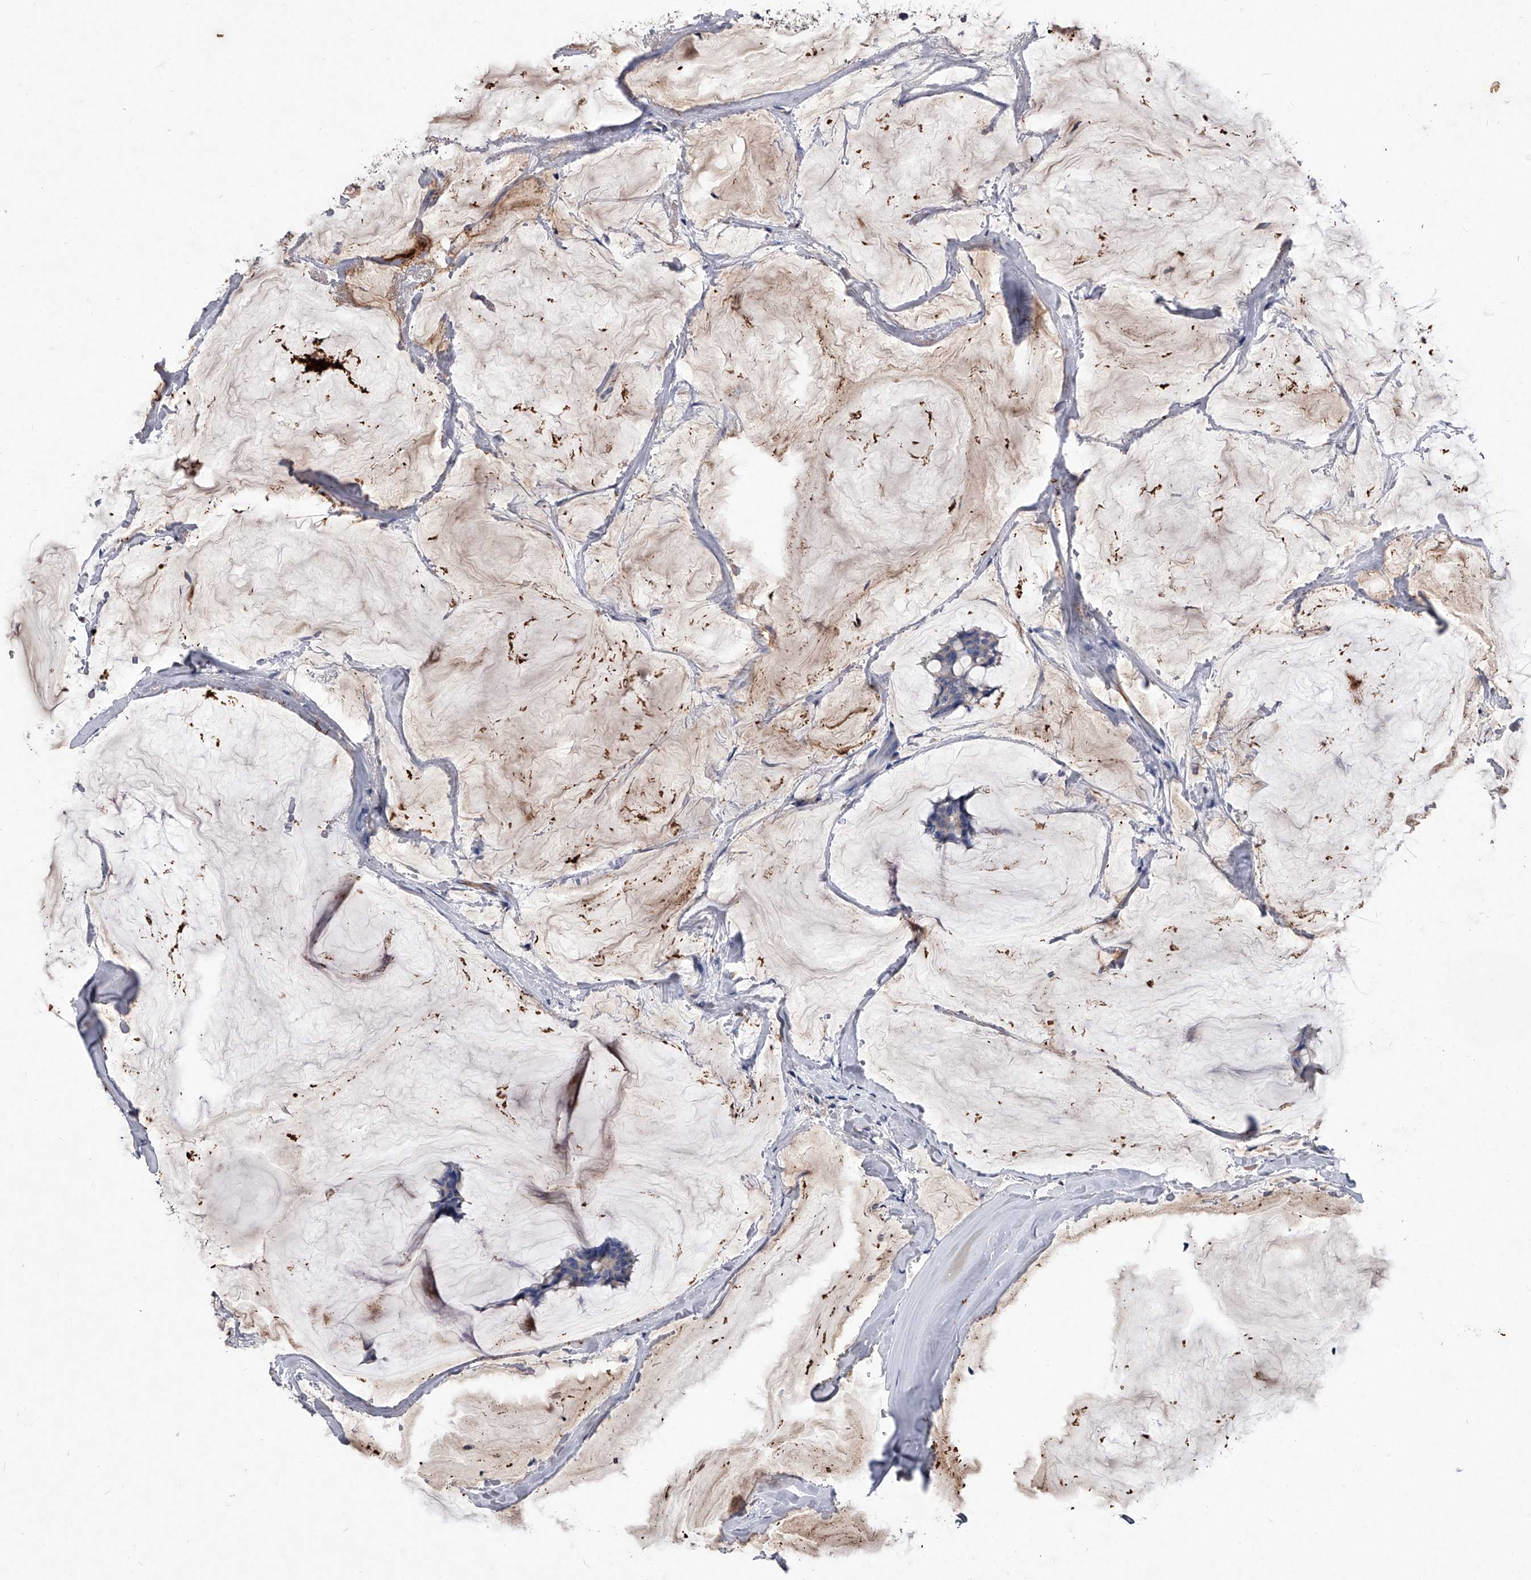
{"staining": {"intensity": "negative", "quantity": "none", "location": "none"}, "tissue": "breast cancer", "cell_type": "Tumor cells", "image_type": "cancer", "snomed": [{"axis": "morphology", "description": "Duct carcinoma"}, {"axis": "topography", "description": "Breast"}], "caption": "Breast cancer (intraductal carcinoma) stained for a protein using IHC shows no expression tumor cells.", "gene": "C5", "patient": {"sex": "female", "age": 93}}